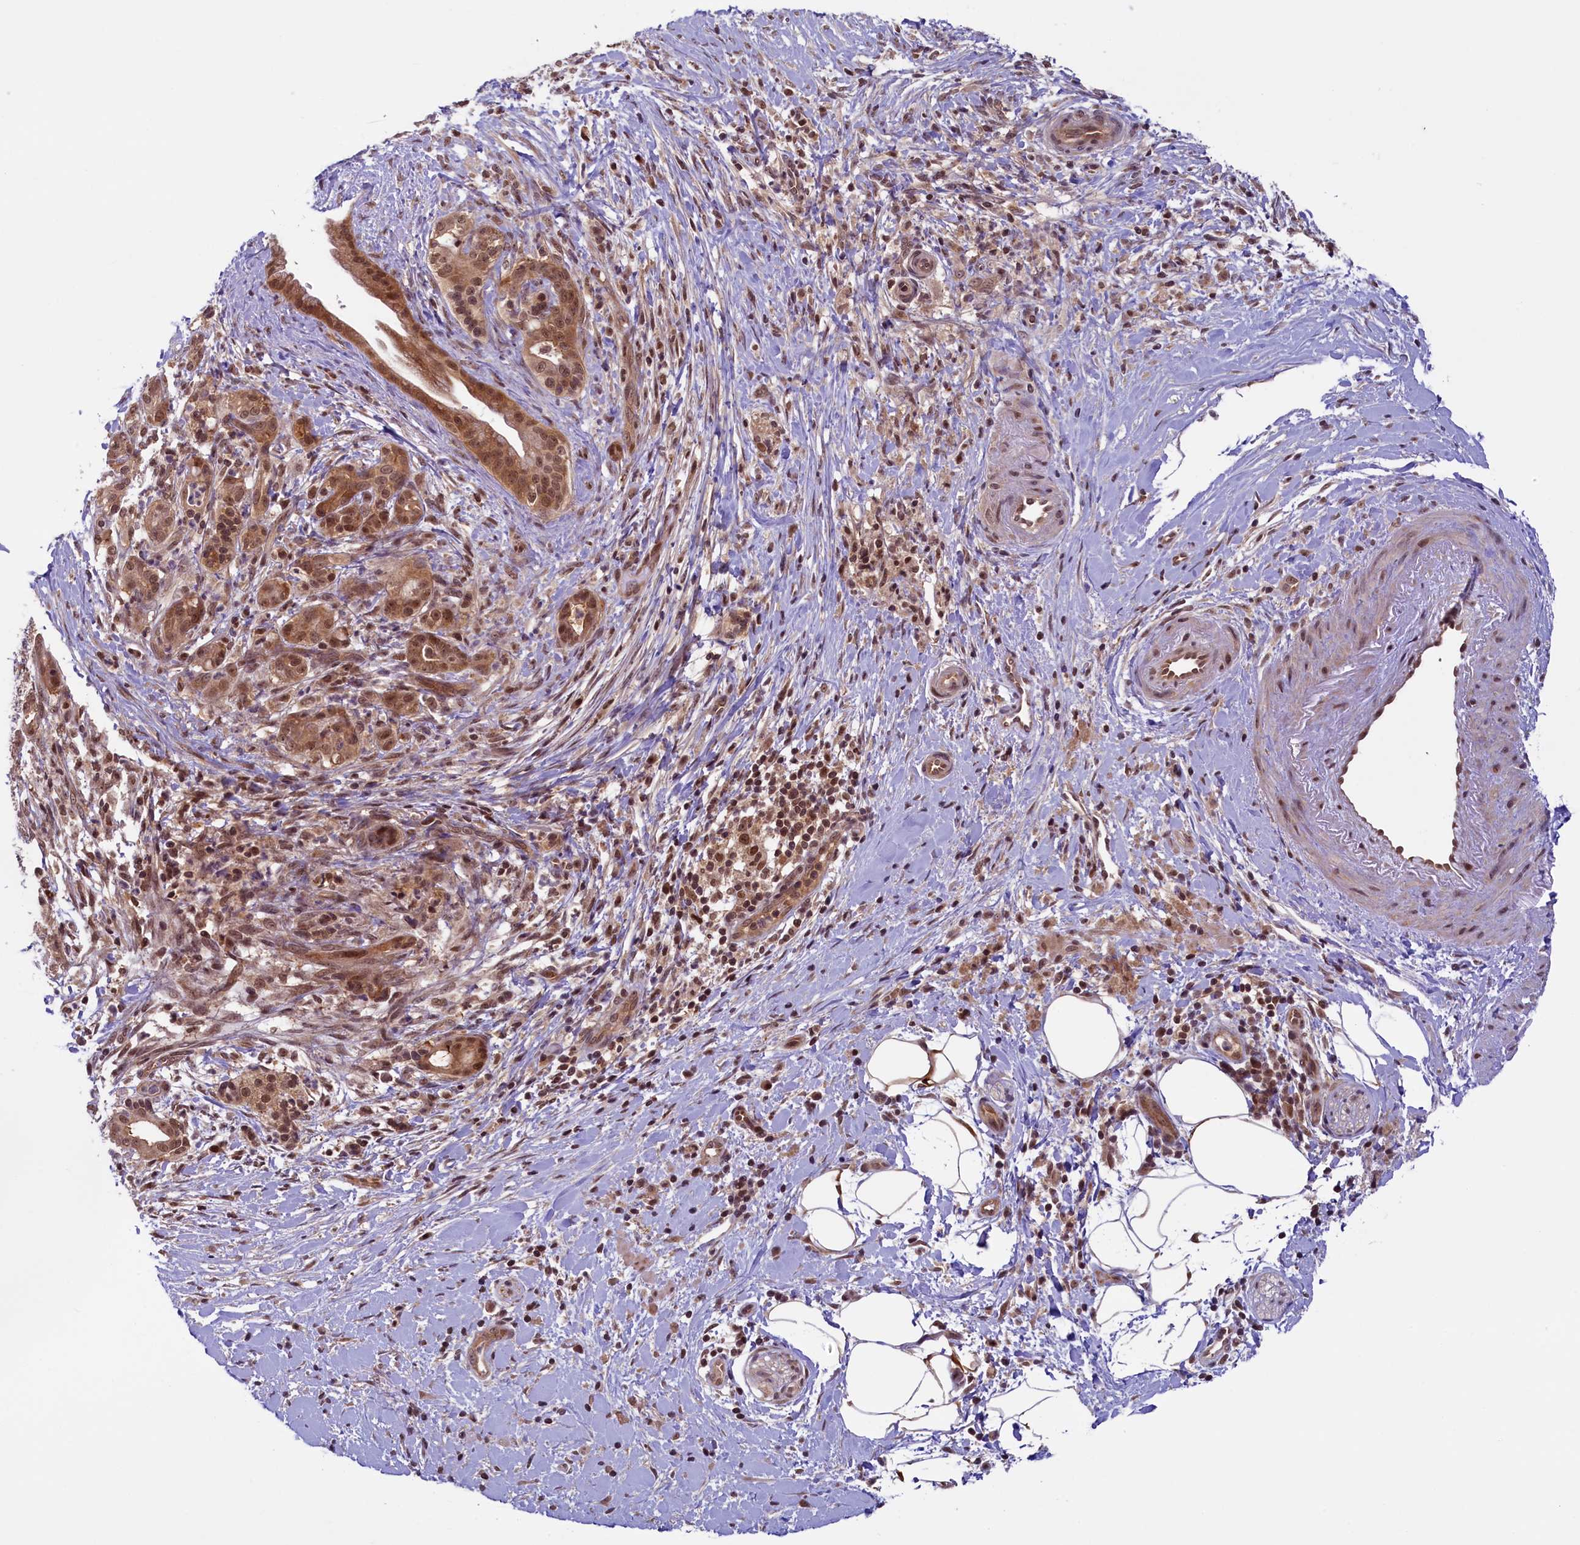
{"staining": {"intensity": "moderate", "quantity": ">75%", "location": "cytoplasmic/membranous,nuclear"}, "tissue": "pancreatic cancer", "cell_type": "Tumor cells", "image_type": "cancer", "snomed": [{"axis": "morphology", "description": "Adenocarcinoma, NOS"}, {"axis": "topography", "description": "Pancreas"}], "caption": "This photomicrograph shows IHC staining of pancreatic adenocarcinoma, with medium moderate cytoplasmic/membranous and nuclear expression in approximately >75% of tumor cells.", "gene": "SLC7A6OS", "patient": {"sex": "male", "age": 58}}